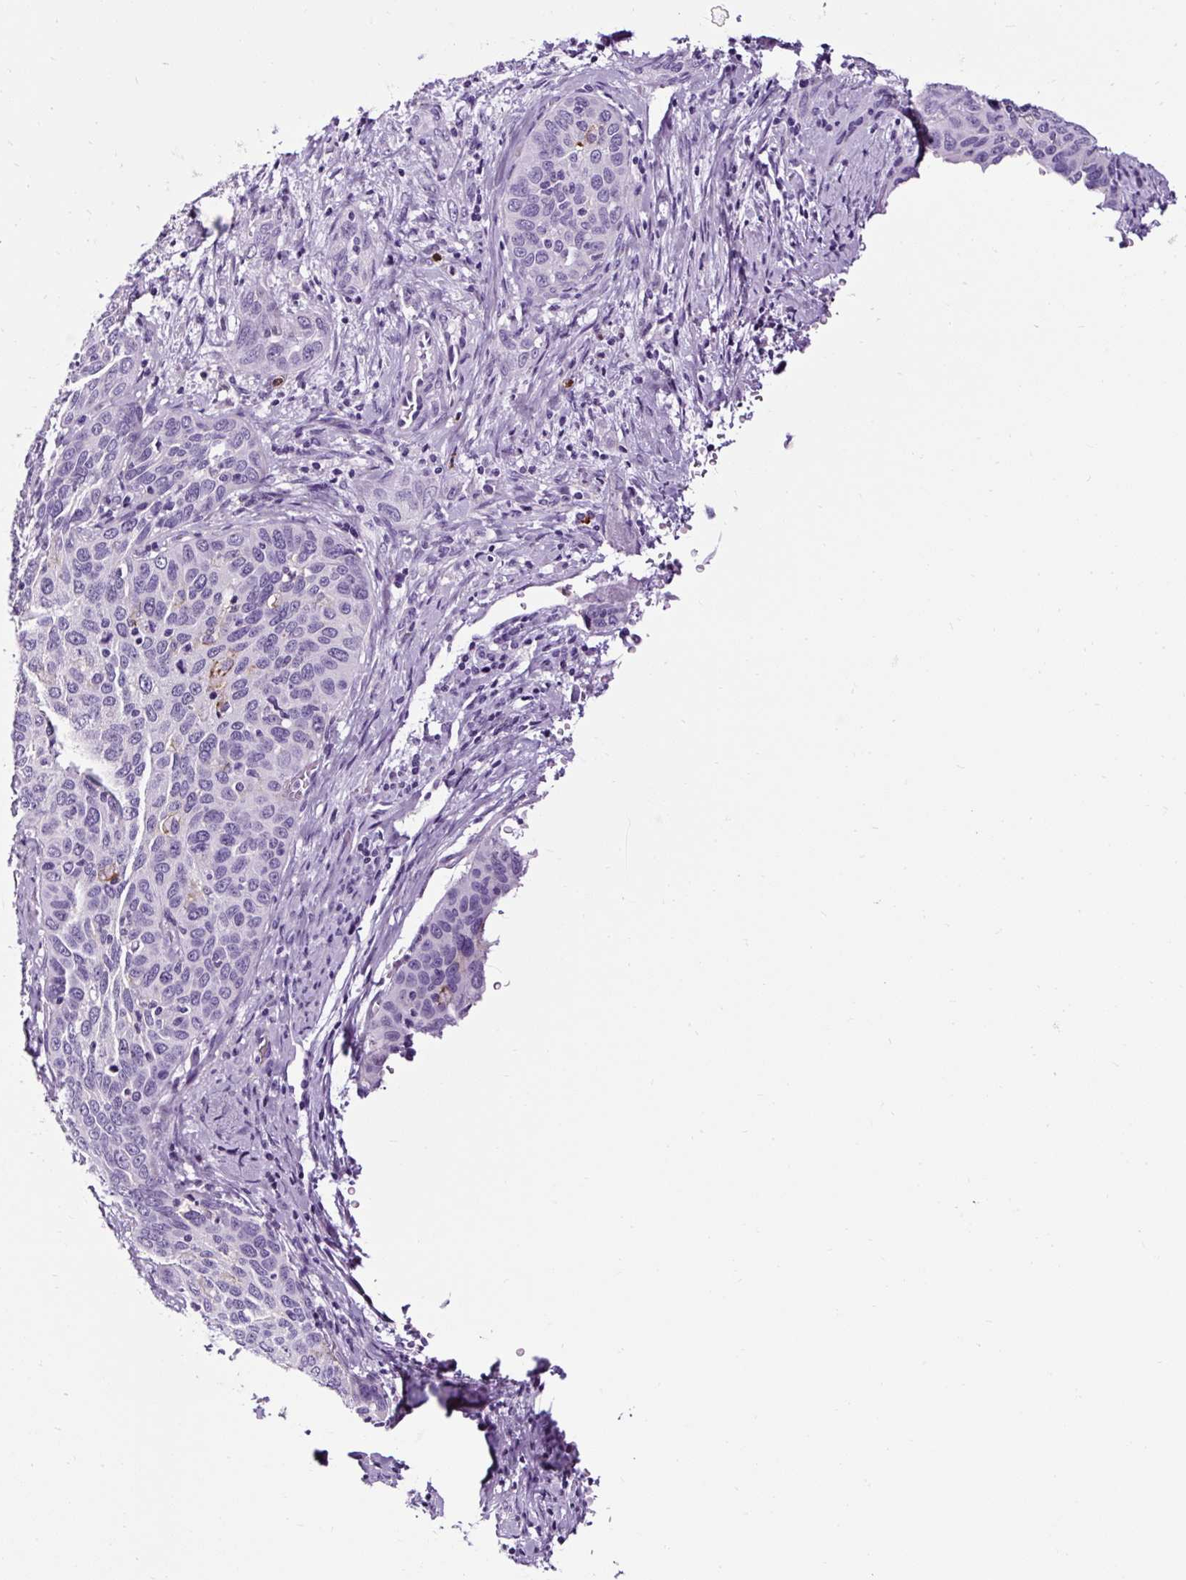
{"staining": {"intensity": "negative", "quantity": "none", "location": "none"}, "tissue": "cervical cancer", "cell_type": "Tumor cells", "image_type": "cancer", "snomed": [{"axis": "morphology", "description": "Squamous cell carcinoma, NOS"}, {"axis": "topography", "description": "Cervix"}], "caption": "DAB immunohistochemical staining of cervical cancer (squamous cell carcinoma) displays no significant expression in tumor cells.", "gene": "SLC7A8", "patient": {"sex": "female", "age": 60}}